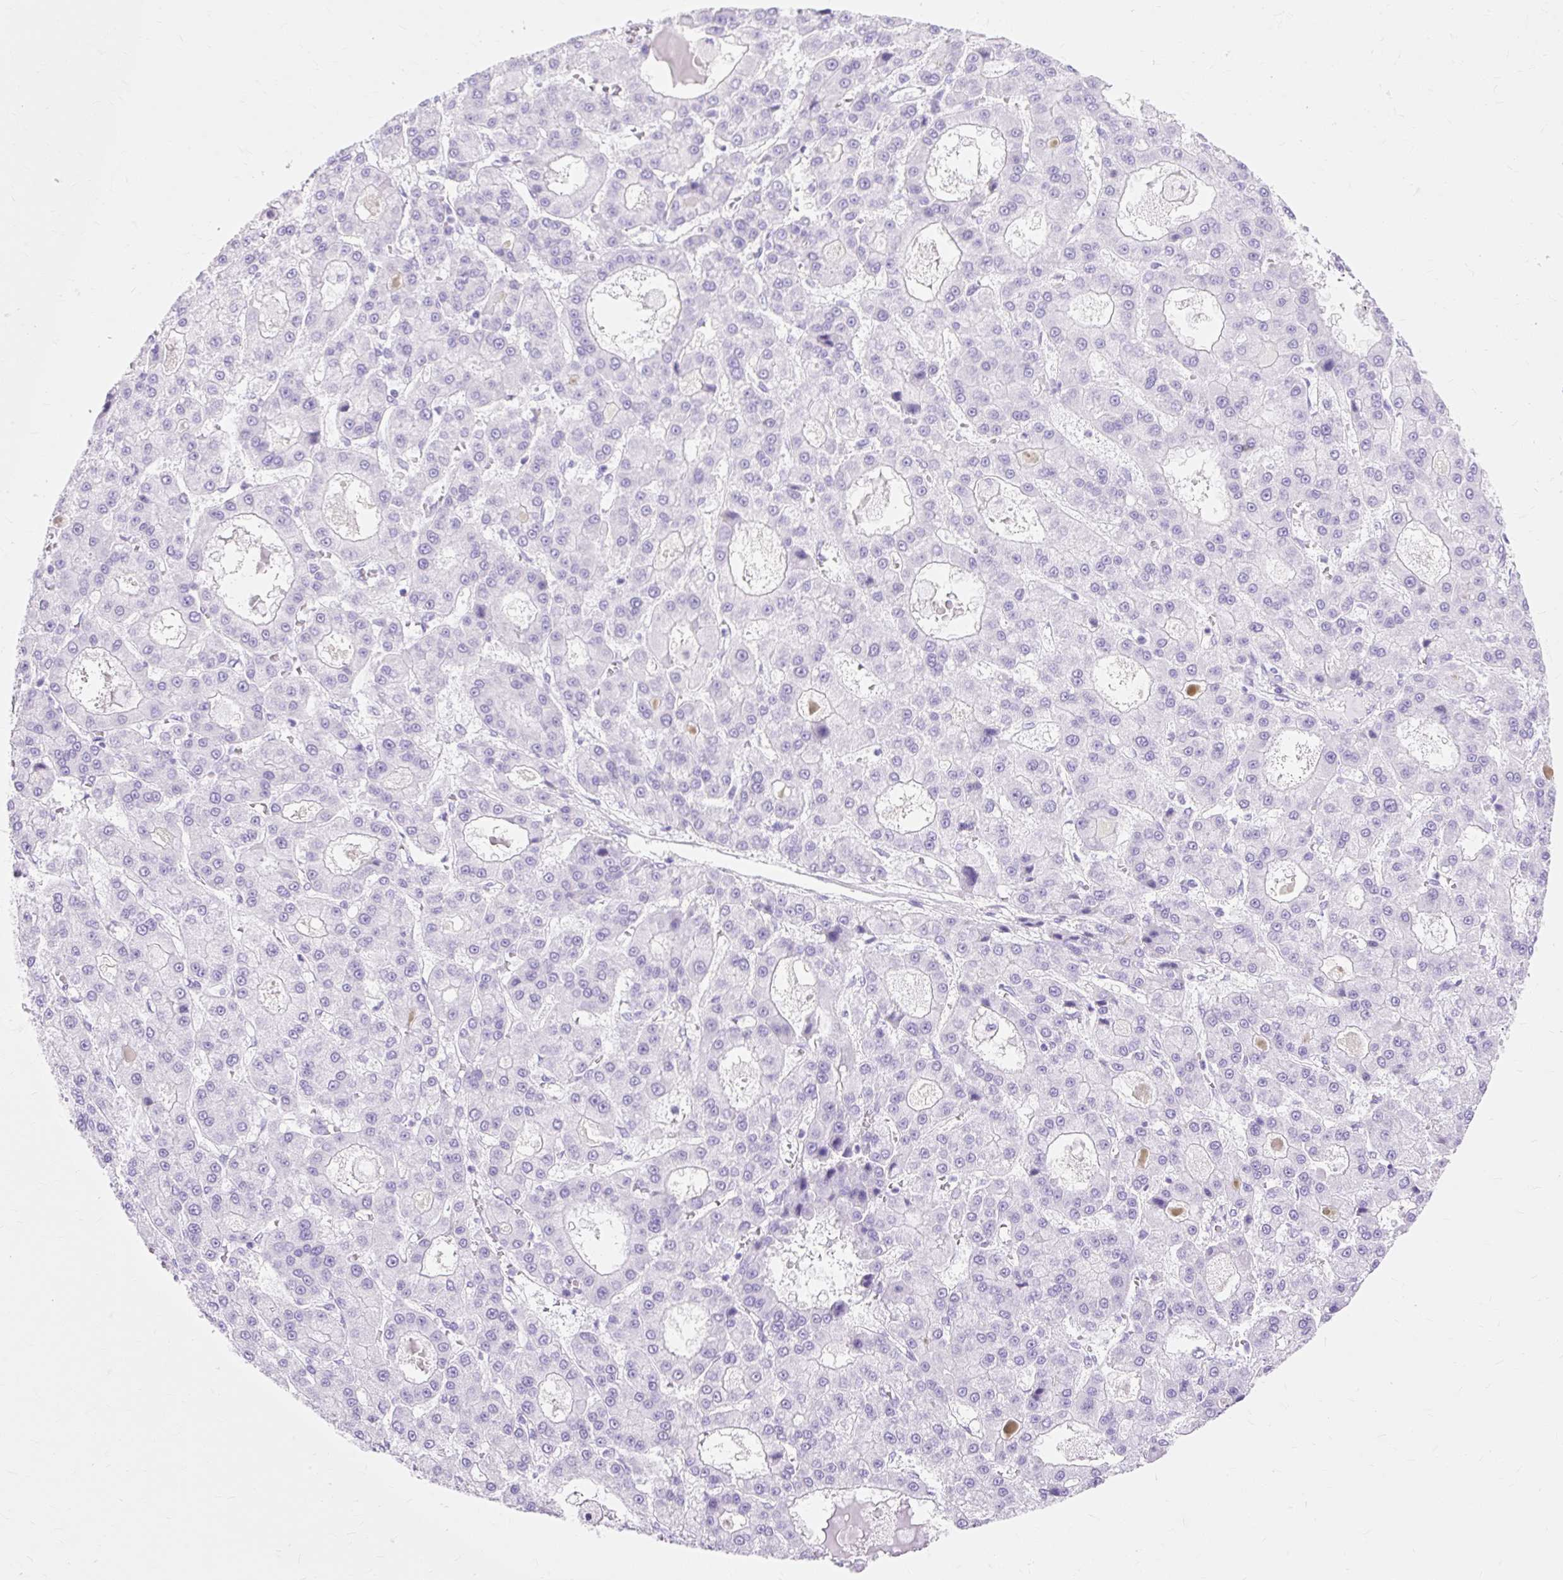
{"staining": {"intensity": "negative", "quantity": "none", "location": "none"}, "tissue": "liver cancer", "cell_type": "Tumor cells", "image_type": "cancer", "snomed": [{"axis": "morphology", "description": "Carcinoma, Hepatocellular, NOS"}, {"axis": "topography", "description": "Liver"}], "caption": "High magnification brightfield microscopy of hepatocellular carcinoma (liver) stained with DAB (brown) and counterstained with hematoxylin (blue): tumor cells show no significant staining. Nuclei are stained in blue.", "gene": "MBP", "patient": {"sex": "male", "age": 70}}